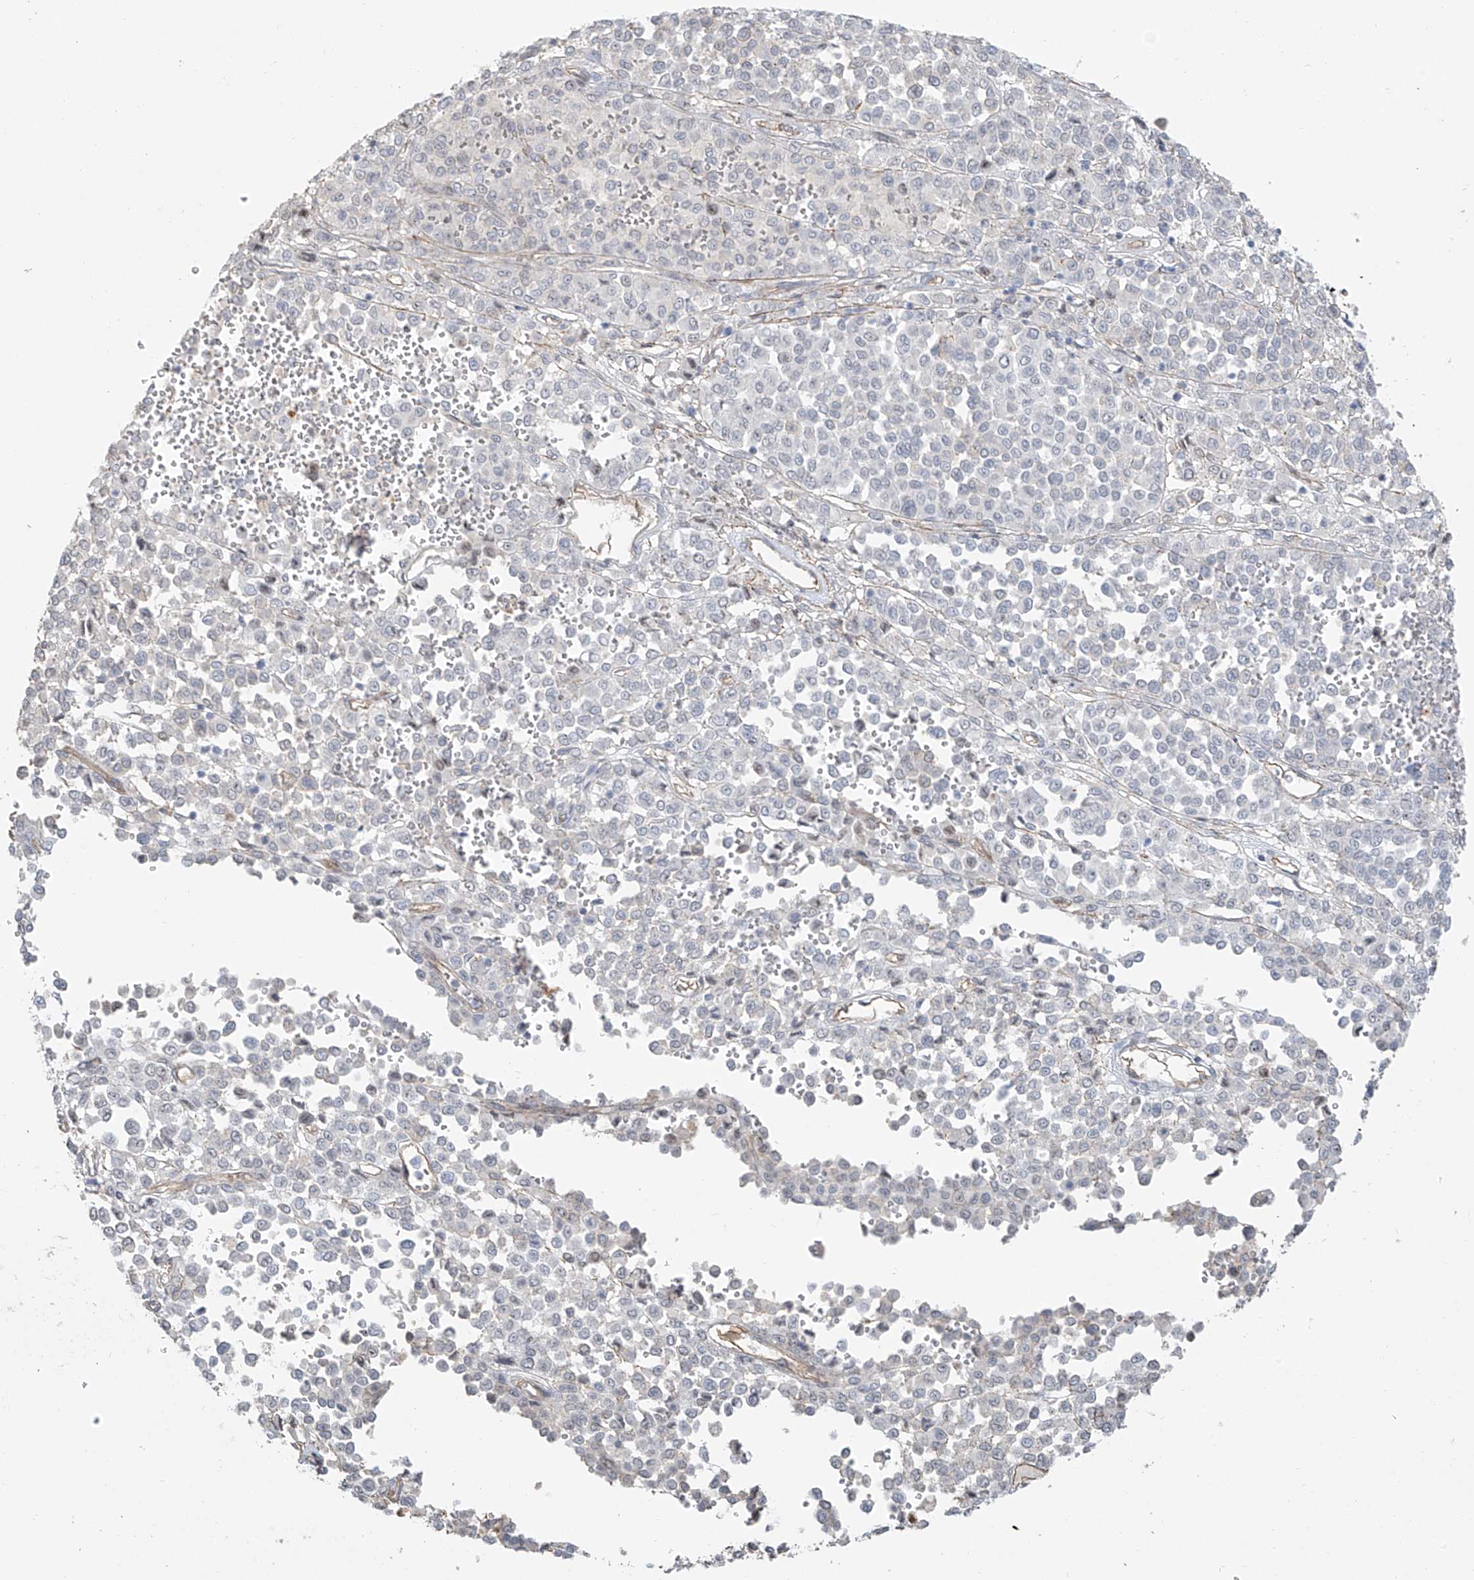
{"staining": {"intensity": "negative", "quantity": "none", "location": "none"}, "tissue": "melanoma", "cell_type": "Tumor cells", "image_type": "cancer", "snomed": [{"axis": "morphology", "description": "Malignant melanoma, Metastatic site"}, {"axis": "topography", "description": "Pancreas"}], "caption": "Immunohistochemical staining of malignant melanoma (metastatic site) shows no significant staining in tumor cells.", "gene": "TUBE1", "patient": {"sex": "female", "age": 30}}